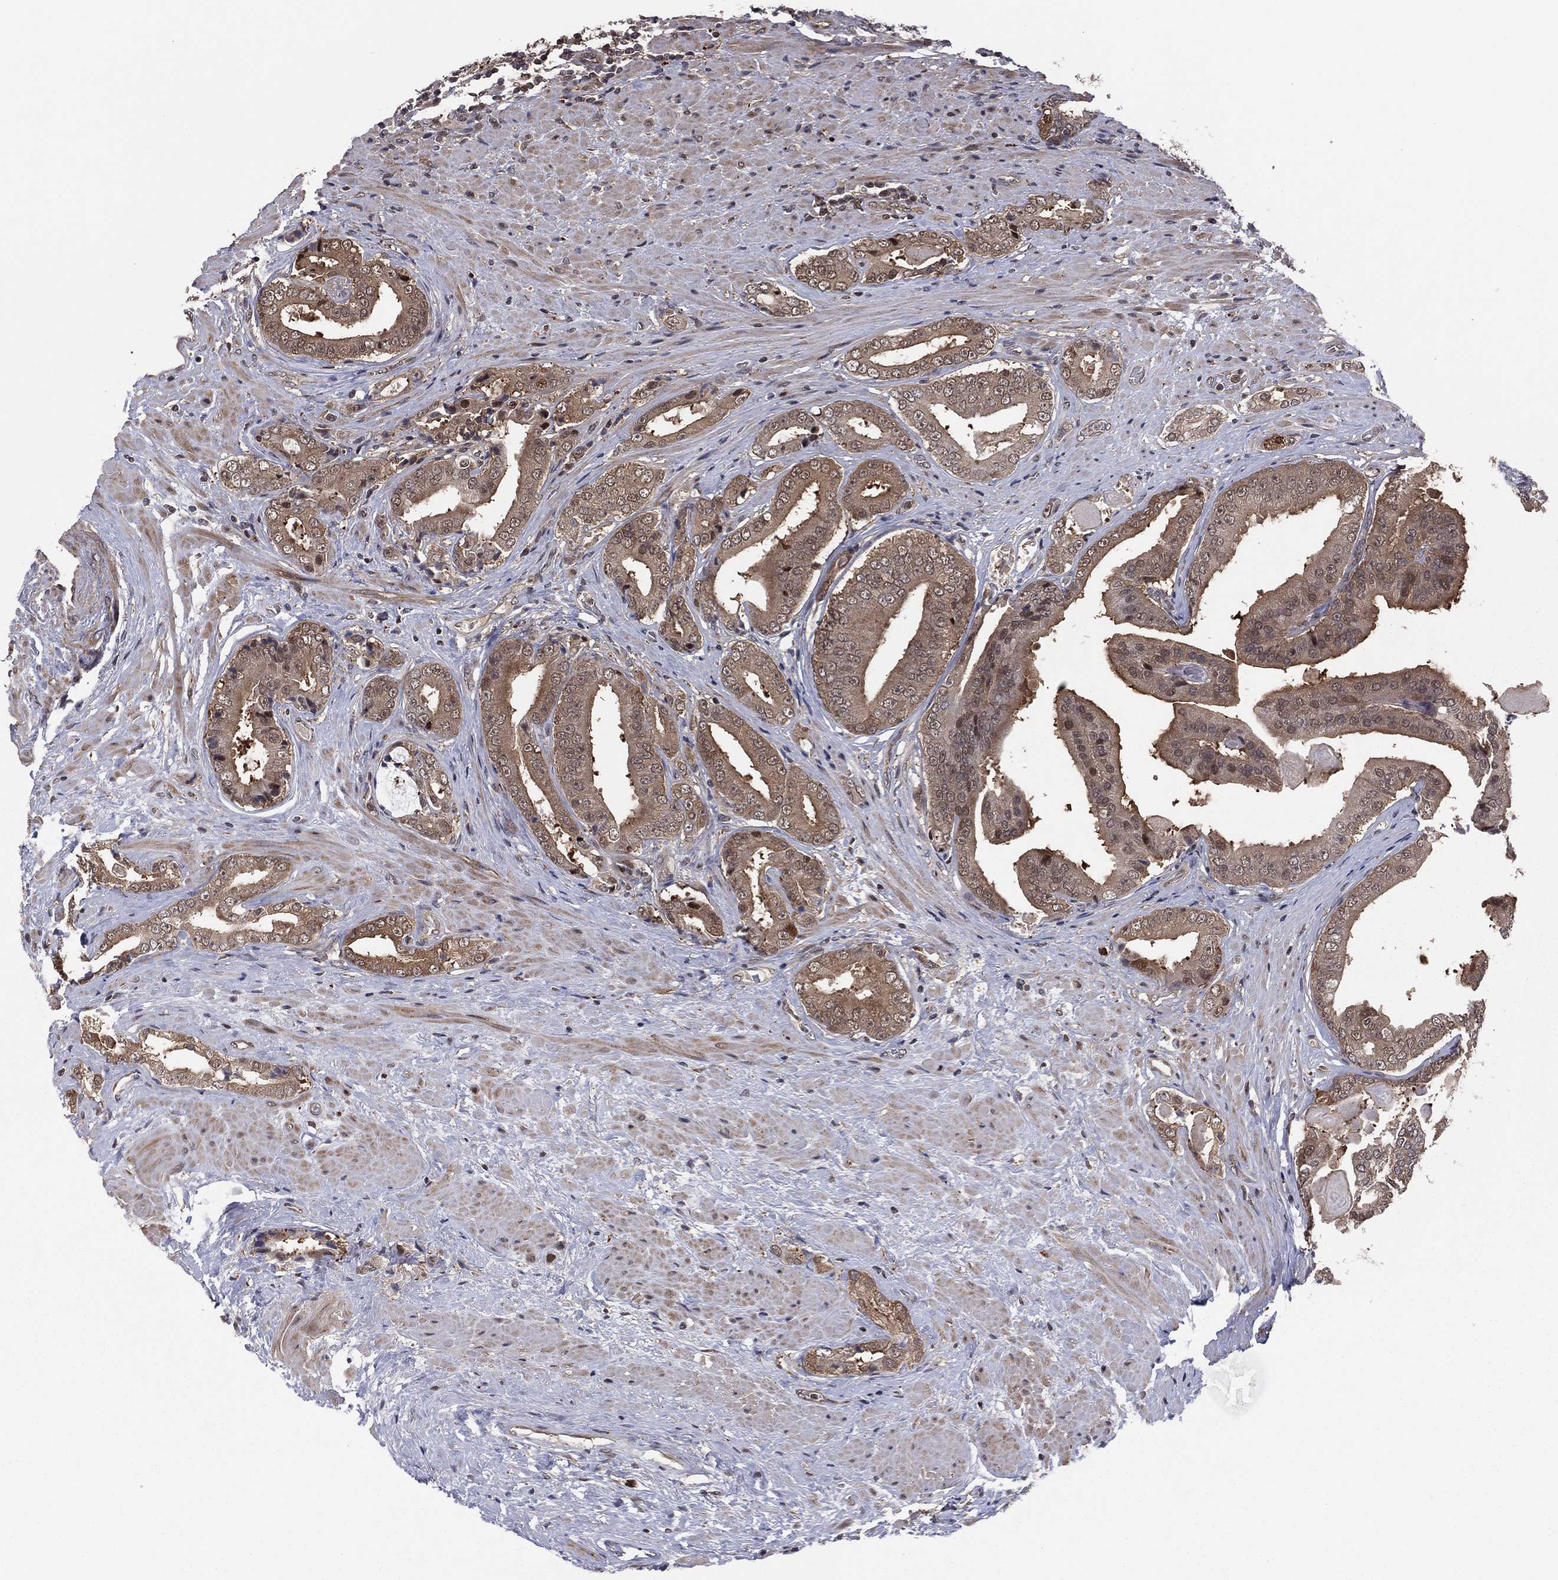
{"staining": {"intensity": "moderate", "quantity": ">75%", "location": "cytoplasmic/membranous"}, "tissue": "prostate cancer", "cell_type": "Tumor cells", "image_type": "cancer", "snomed": [{"axis": "morphology", "description": "Adenocarcinoma, Low grade"}, {"axis": "topography", "description": "Prostate and seminal vesicle, NOS"}], "caption": "Human prostate low-grade adenocarcinoma stained with a brown dye shows moderate cytoplasmic/membranous positive staining in approximately >75% of tumor cells.", "gene": "ICOSLG", "patient": {"sex": "male", "age": 61}}